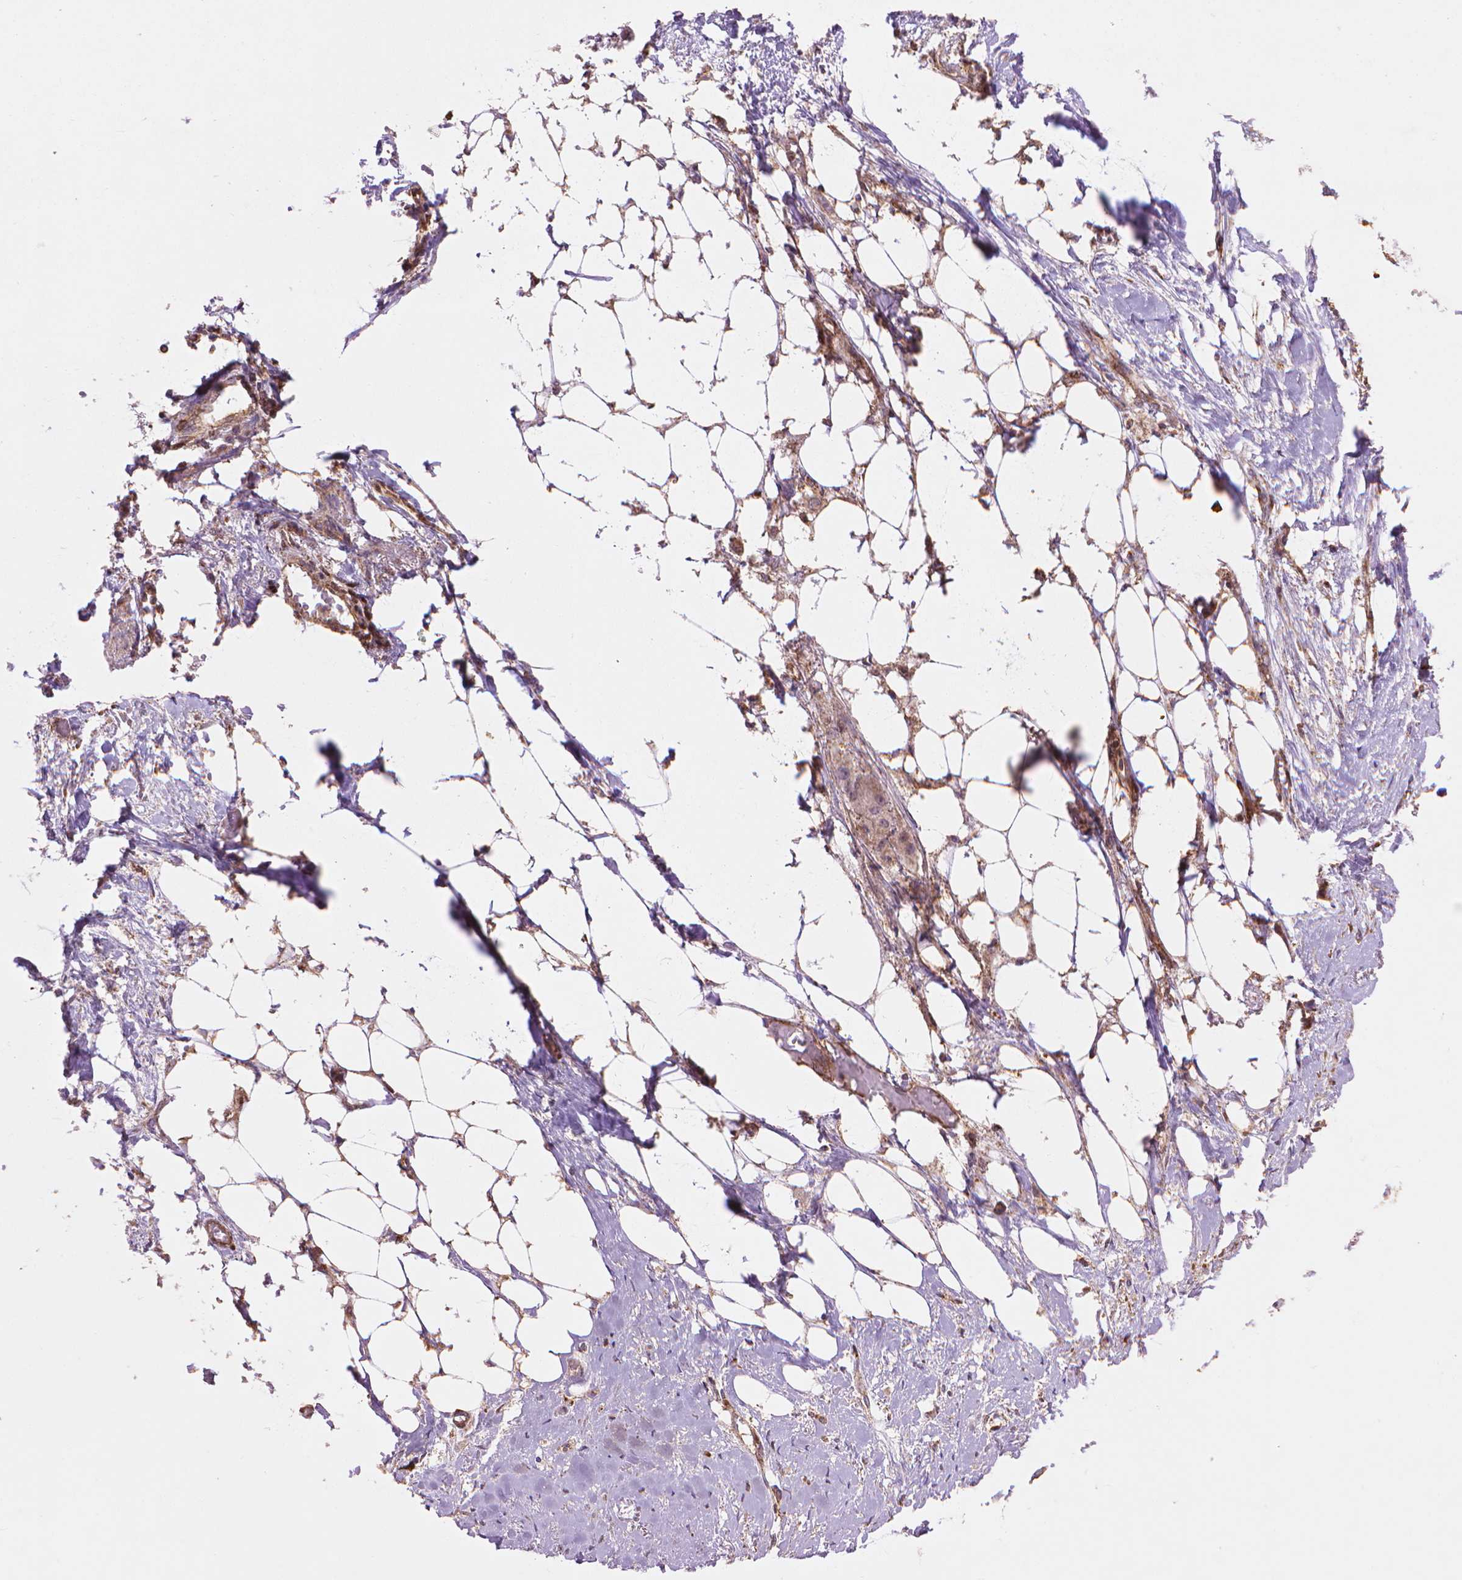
{"staining": {"intensity": "moderate", "quantity": ">75%", "location": "cytoplasmic/membranous"}, "tissue": "ovarian cancer", "cell_type": "Tumor cells", "image_type": "cancer", "snomed": [{"axis": "morphology", "description": "Cystadenocarcinoma, serous, NOS"}, {"axis": "topography", "description": "Ovary"}], "caption": "Immunohistochemistry histopathology image of ovarian serous cystadenocarcinoma stained for a protein (brown), which demonstrates medium levels of moderate cytoplasmic/membranous expression in about >75% of tumor cells.", "gene": "VARS2", "patient": {"sex": "female", "age": 69}}